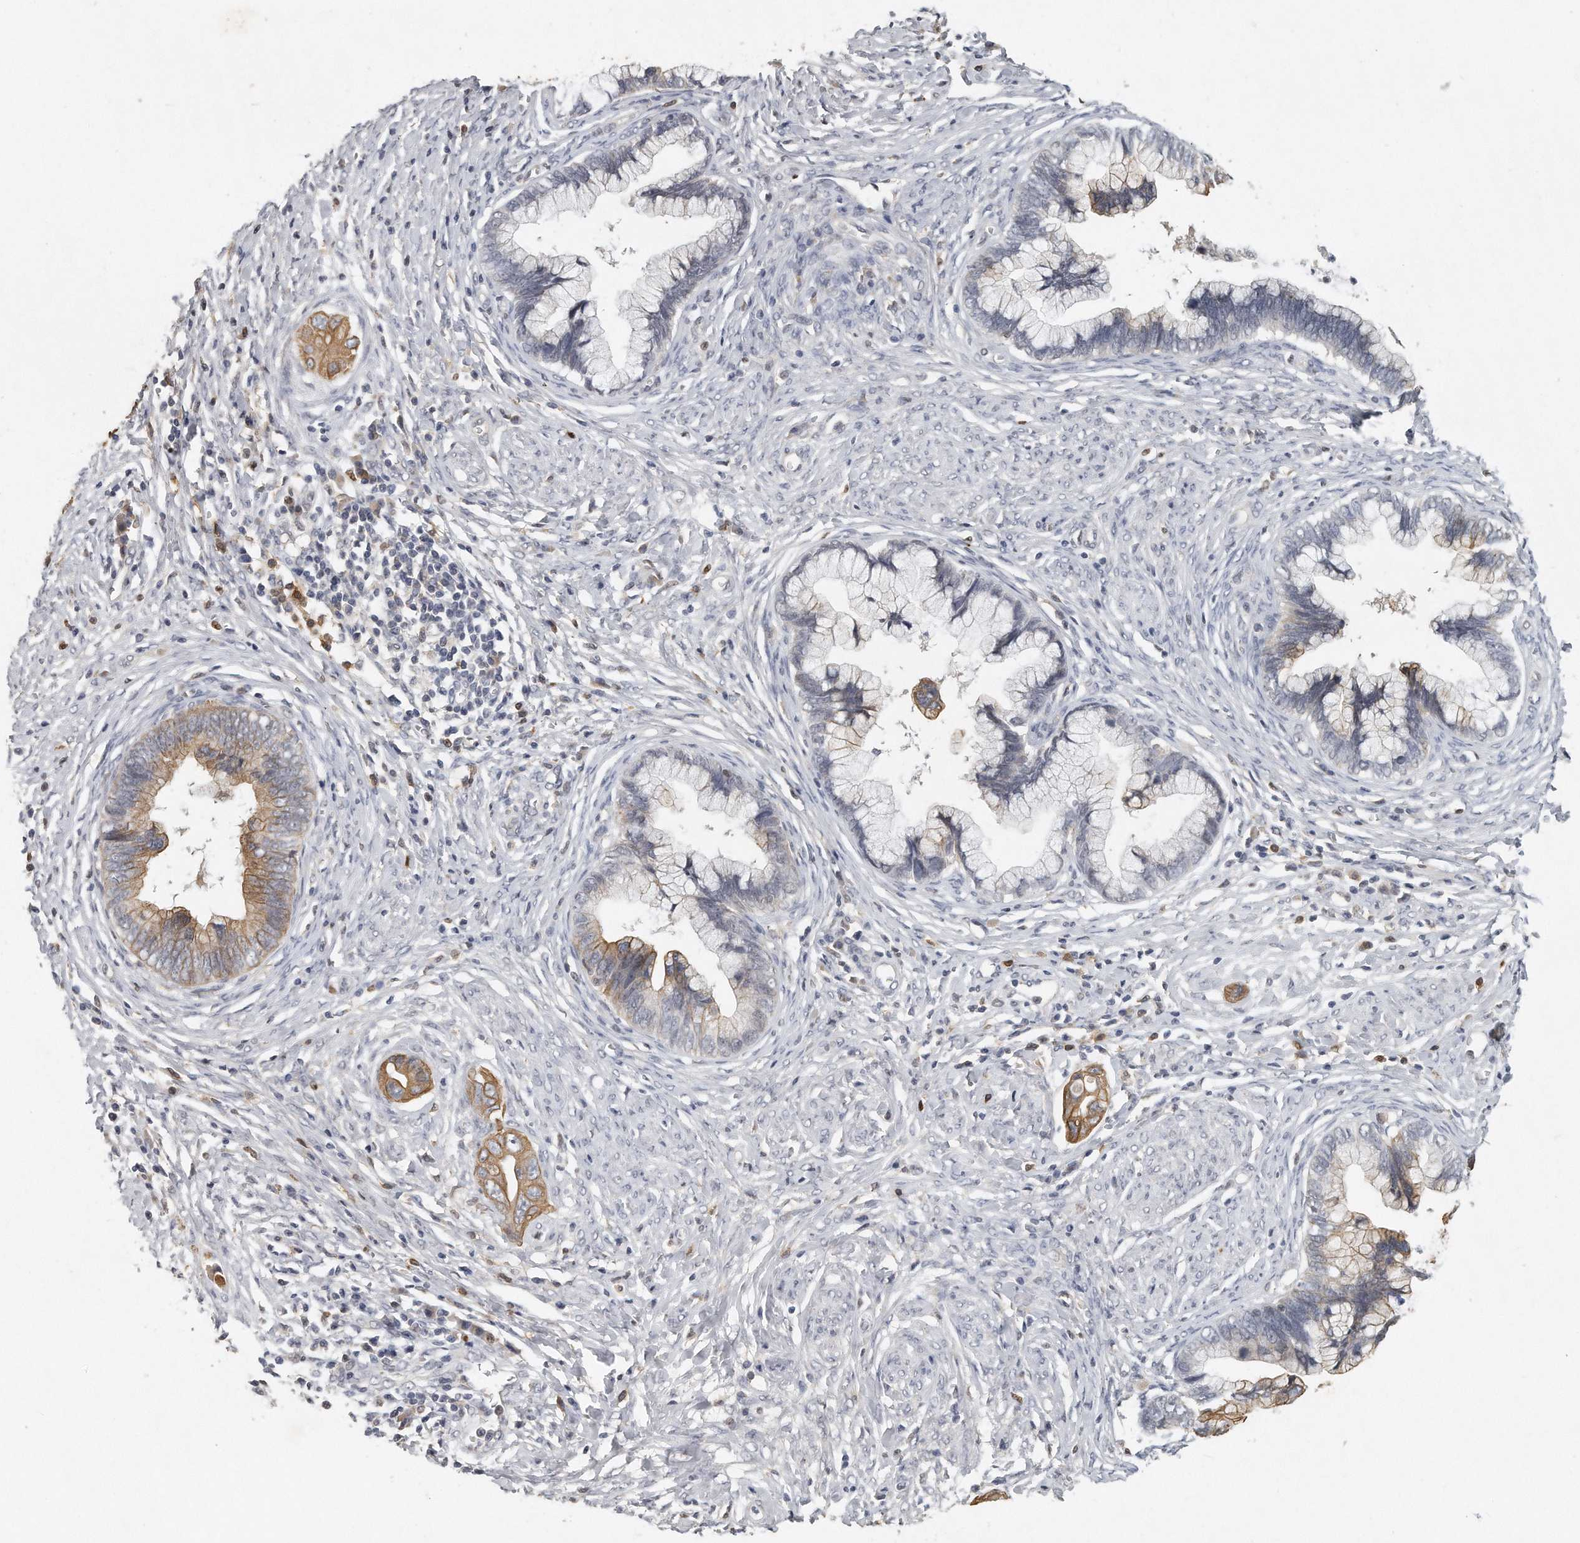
{"staining": {"intensity": "moderate", "quantity": "25%-75%", "location": "cytoplasmic/membranous"}, "tissue": "cervical cancer", "cell_type": "Tumor cells", "image_type": "cancer", "snomed": [{"axis": "morphology", "description": "Adenocarcinoma, NOS"}, {"axis": "topography", "description": "Cervix"}], "caption": "An IHC photomicrograph of neoplastic tissue is shown. Protein staining in brown shows moderate cytoplasmic/membranous positivity in adenocarcinoma (cervical) within tumor cells.", "gene": "CAMK1", "patient": {"sex": "female", "age": 44}}